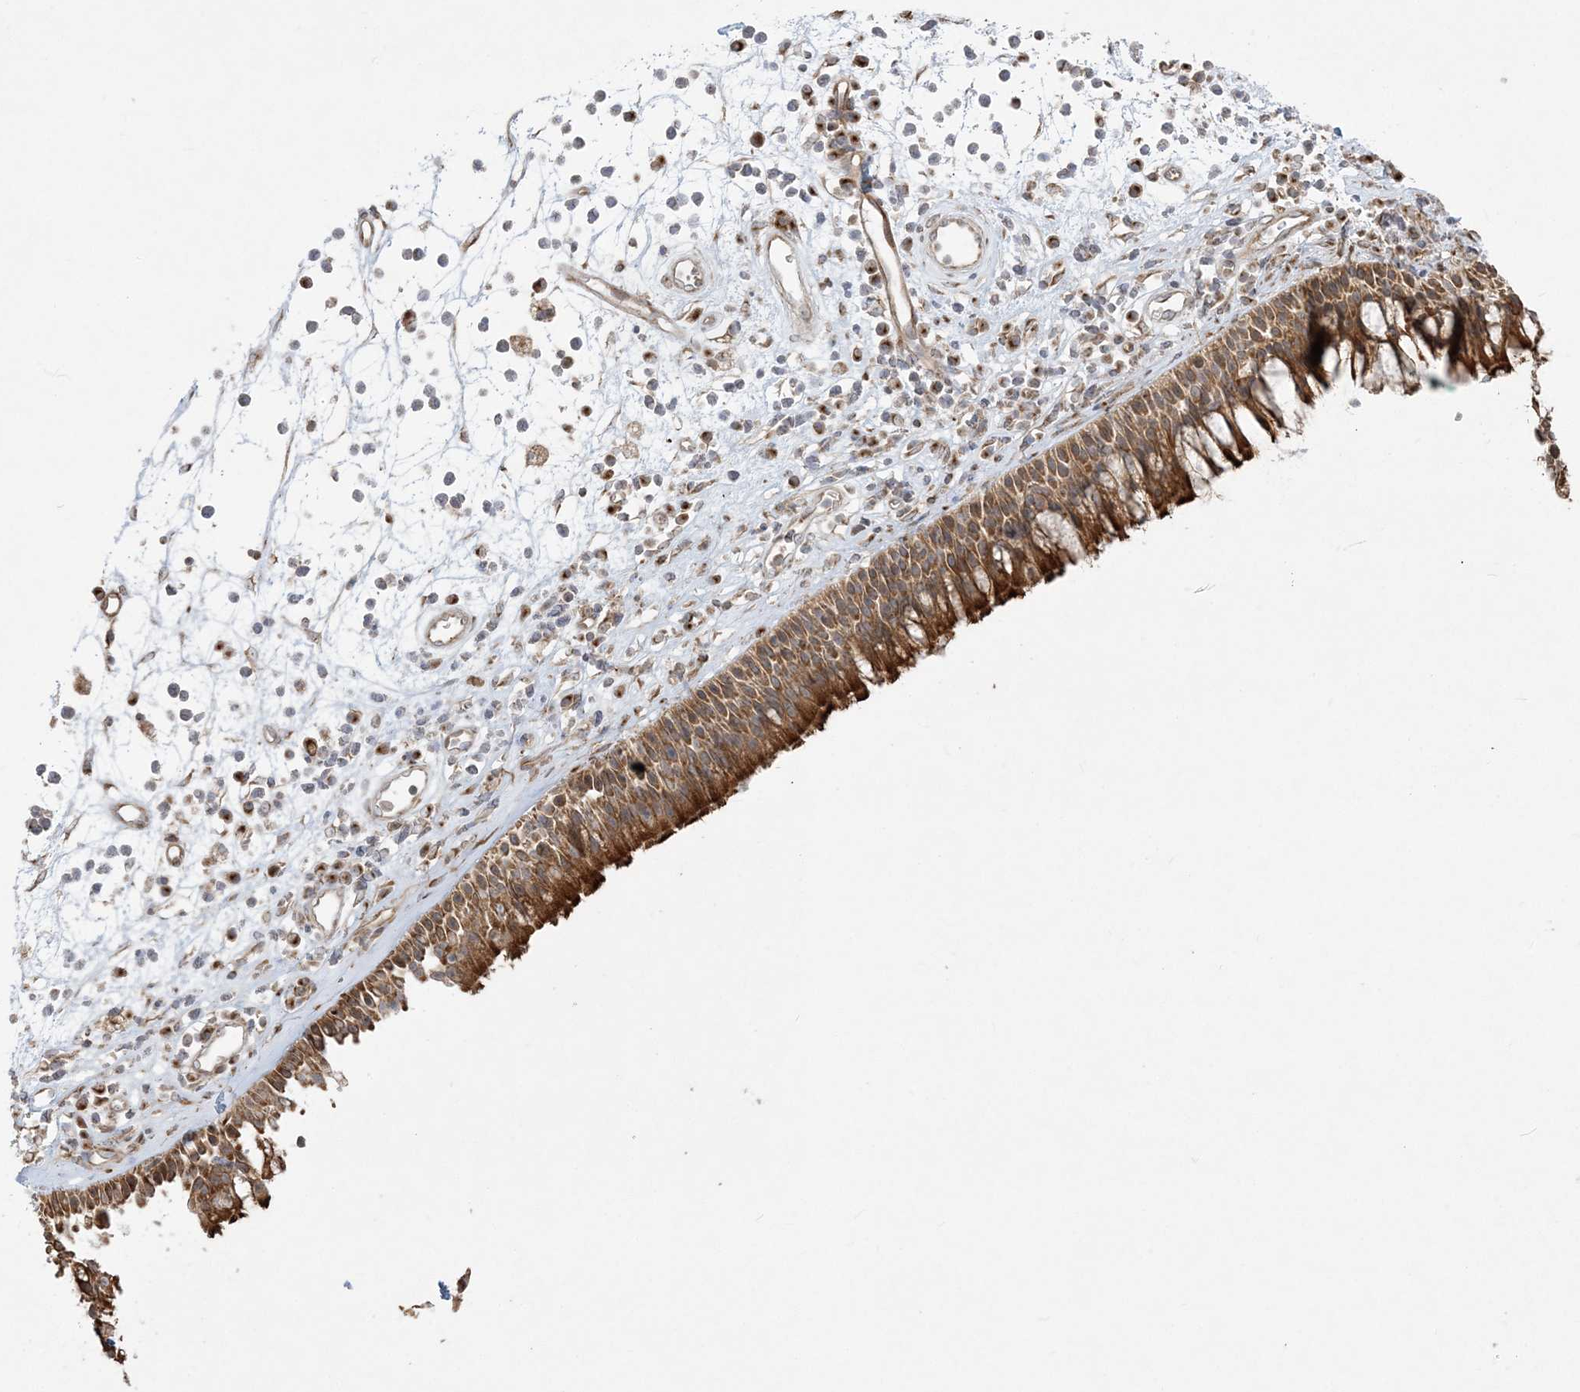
{"staining": {"intensity": "strong", "quantity": ">75%", "location": "cytoplasmic/membranous"}, "tissue": "nasopharynx", "cell_type": "Respiratory epithelial cells", "image_type": "normal", "snomed": [{"axis": "morphology", "description": "Normal tissue, NOS"}, {"axis": "morphology", "description": "Inflammation, NOS"}, {"axis": "morphology", "description": "Malignant melanoma, Metastatic site"}, {"axis": "topography", "description": "Nasopharynx"}], "caption": "Nasopharynx was stained to show a protein in brown. There is high levels of strong cytoplasmic/membranous positivity in approximately >75% of respiratory epithelial cells. The staining was performed using DAB, with brown indicating positive protein expression. Nuclei are stained blue with hematoxylin.", "gene": "ZC3H6", "patient": {"sex": "male", "age": 70}}